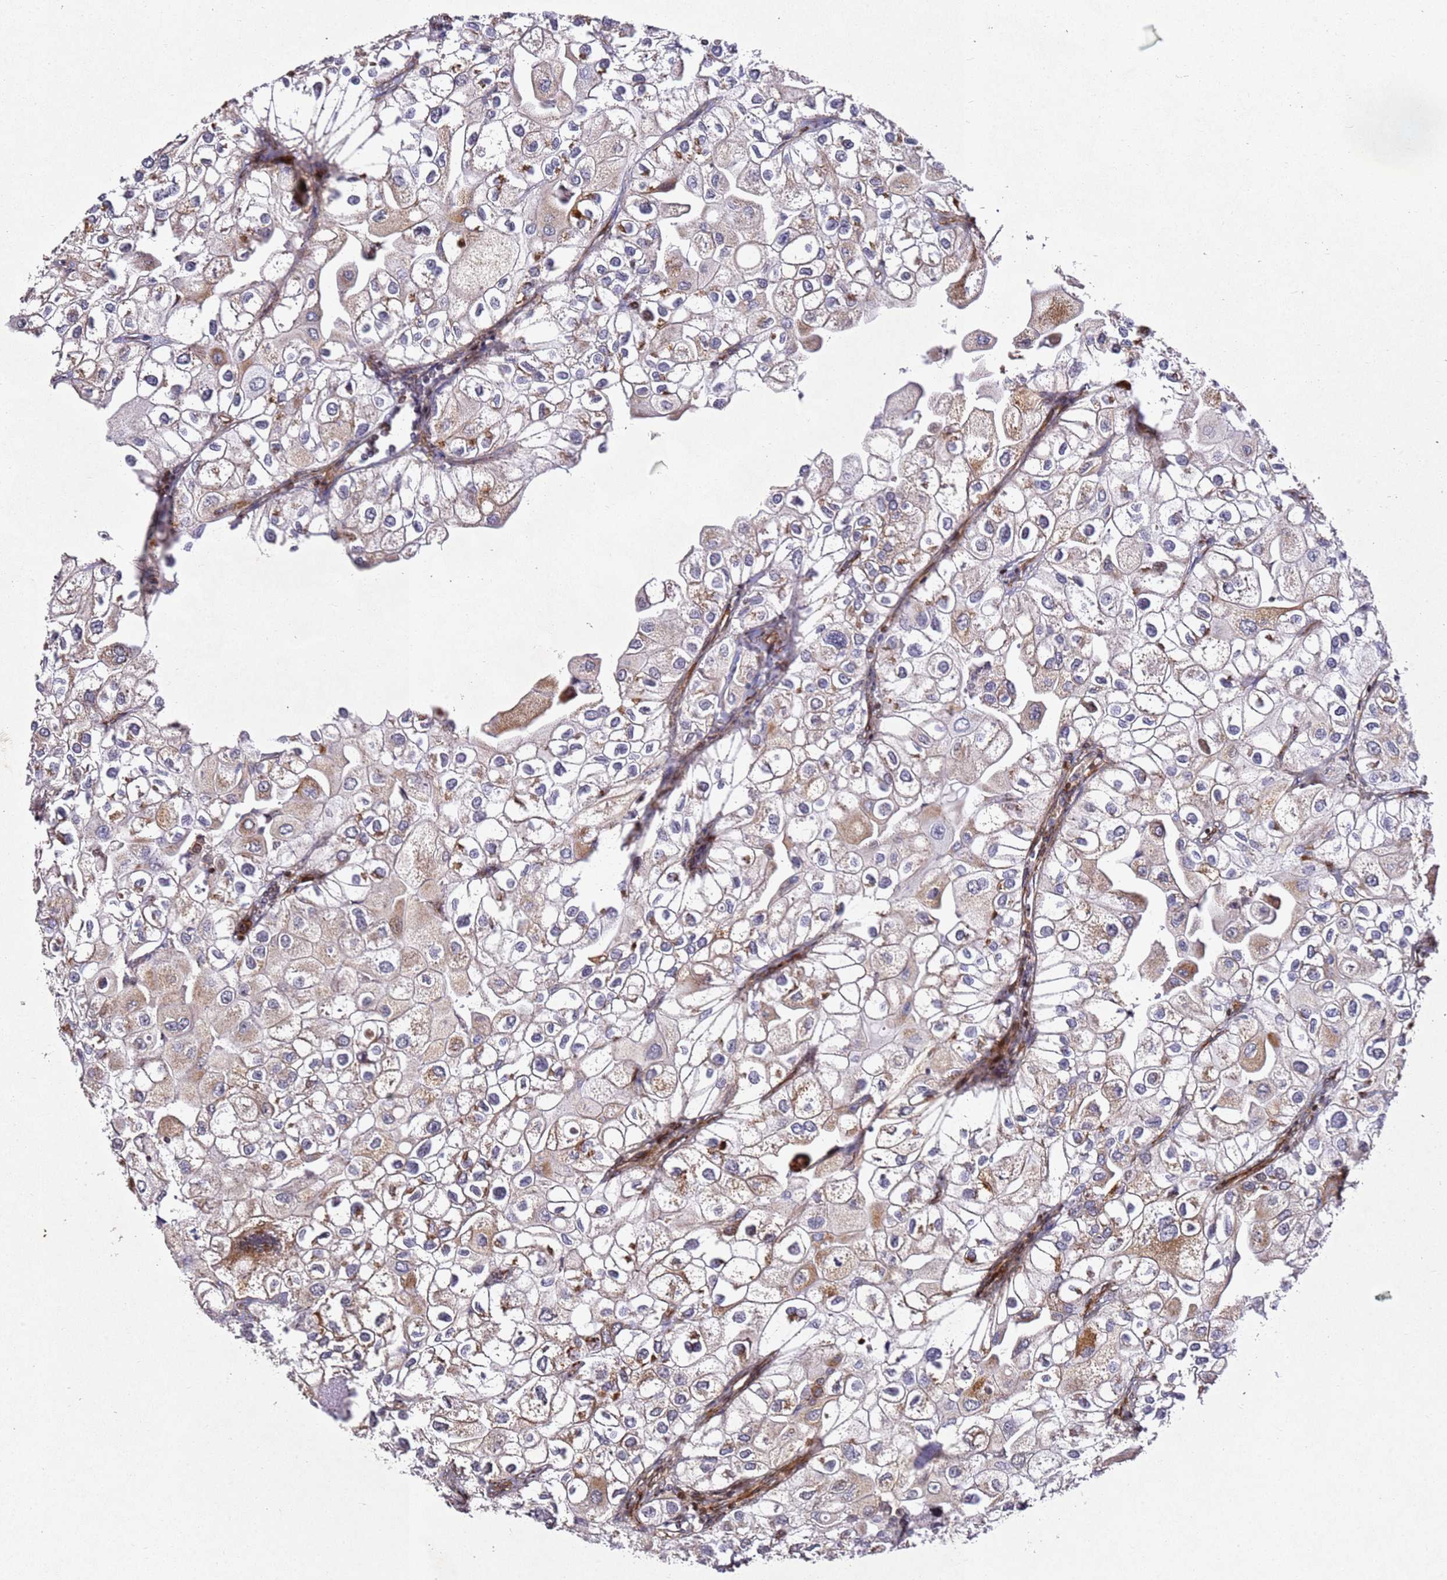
{"staining": {"intensity": "weak", "quantity": "25%-75%", "location": "cytoplasmic/membranous"}, "tissue": "urothelial cancer", "cell_type": "Tumor cells", "image_type": "cancer", "snomed": [{"axis": "morphology", "description": "Urothelial carcinoma, High grade"}, {"axis": "topography", "description": "Urinary bladder"}], "caption": "Human urothelial carcinoma (high-grade) stained with a protein marker reveals weak staining in tumor cells.", "gene": "ZNF296", "patient": {"sex": "male", "age": 64}}